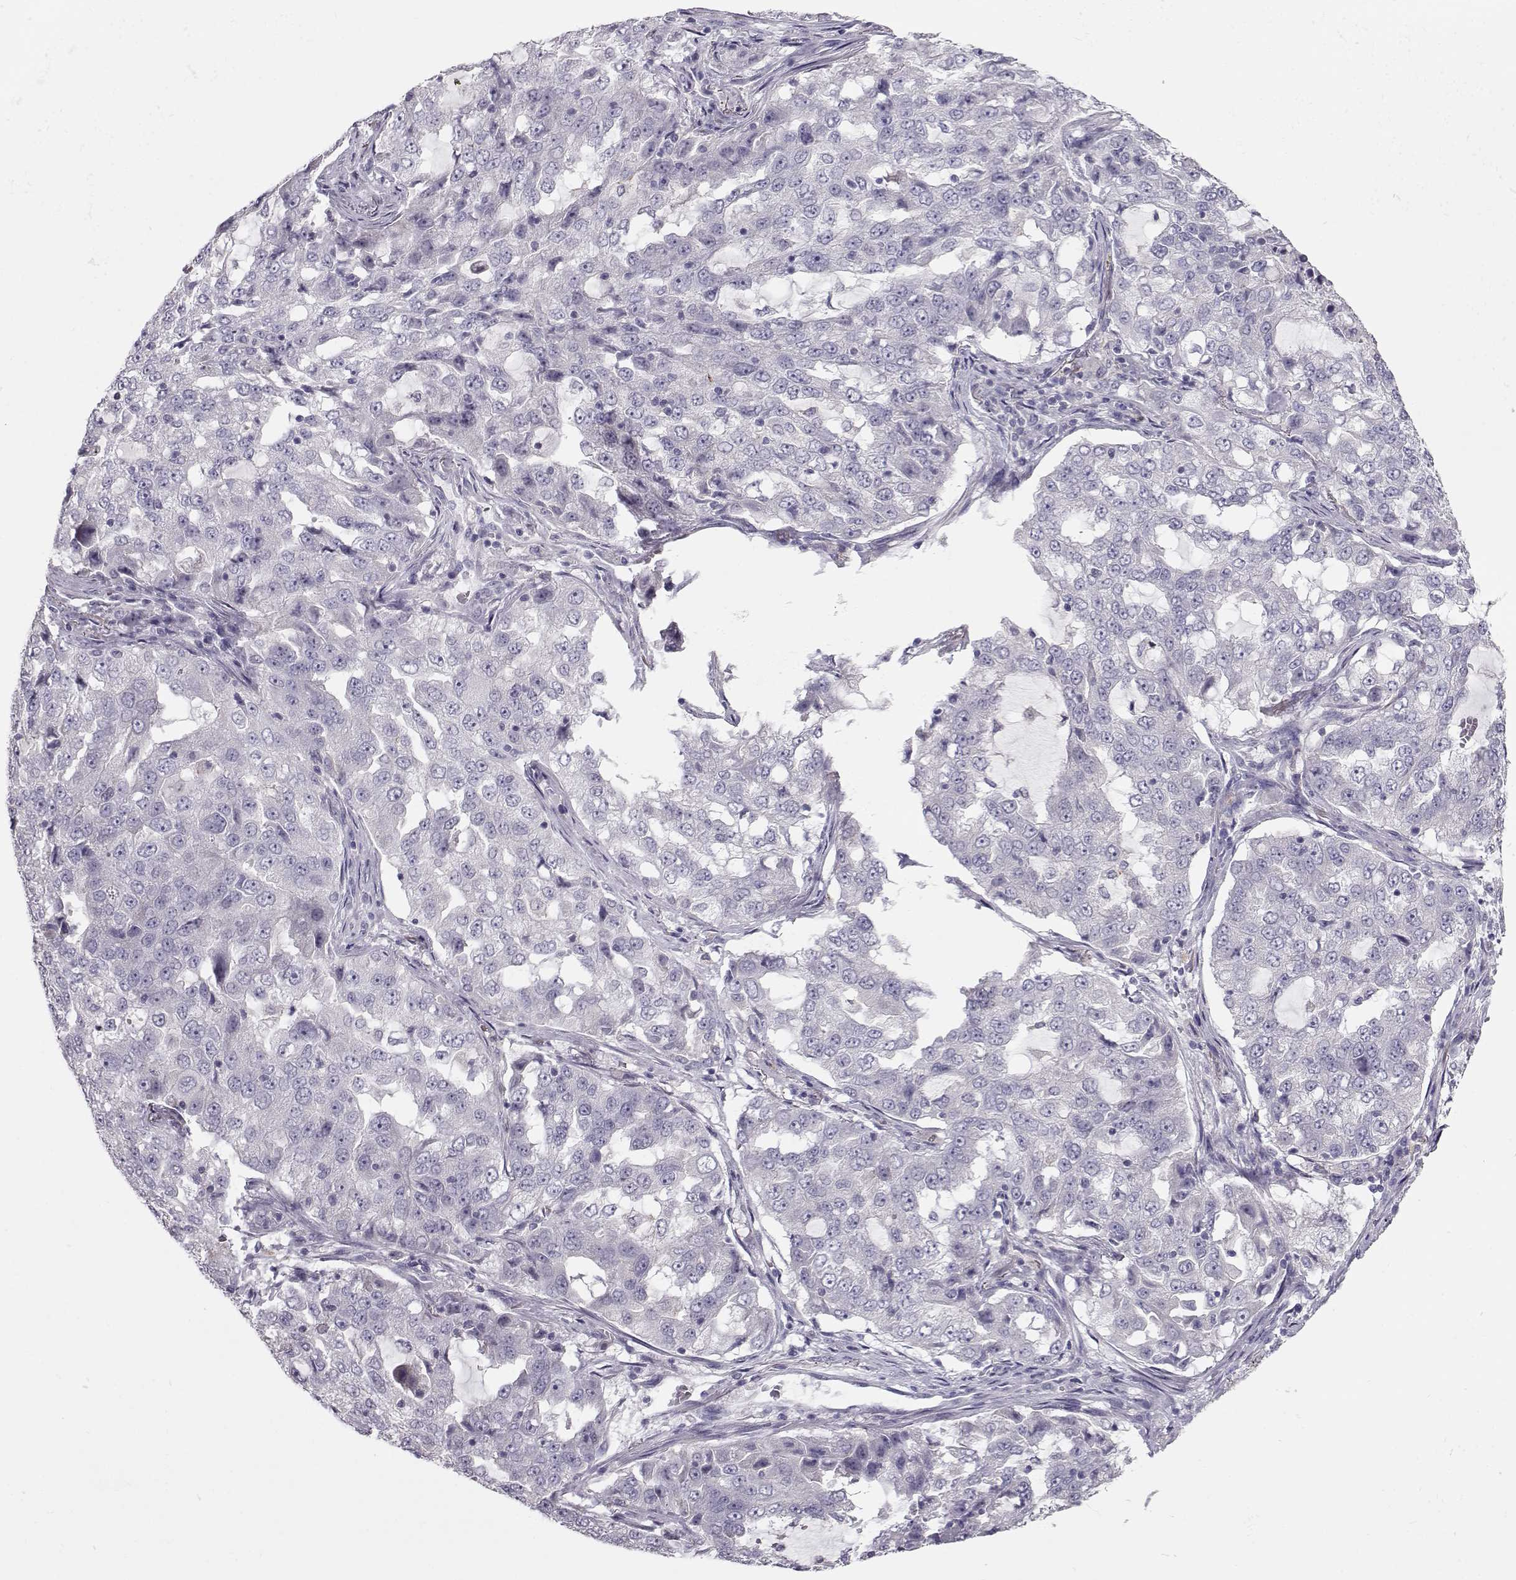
{"staining": {"intensity": "negative", "quantity": "none", "location": "none"}, "tissue": "lung cancer", "cell_type": "Tumor cells", "image_type": "cancer", "snomed": [{"axis": "morphology", "description": "Adenocarcinoma, NOS"}, {"axis": "topography", "description": "Lung"}], "caption": "This is an immunohistochemistry photomicrograph of human lung cancer (adenocarcinoma). There is no staining in tumor cells.", "gene": "GRK1", "patient": {"sex": "female", "age": 61}}